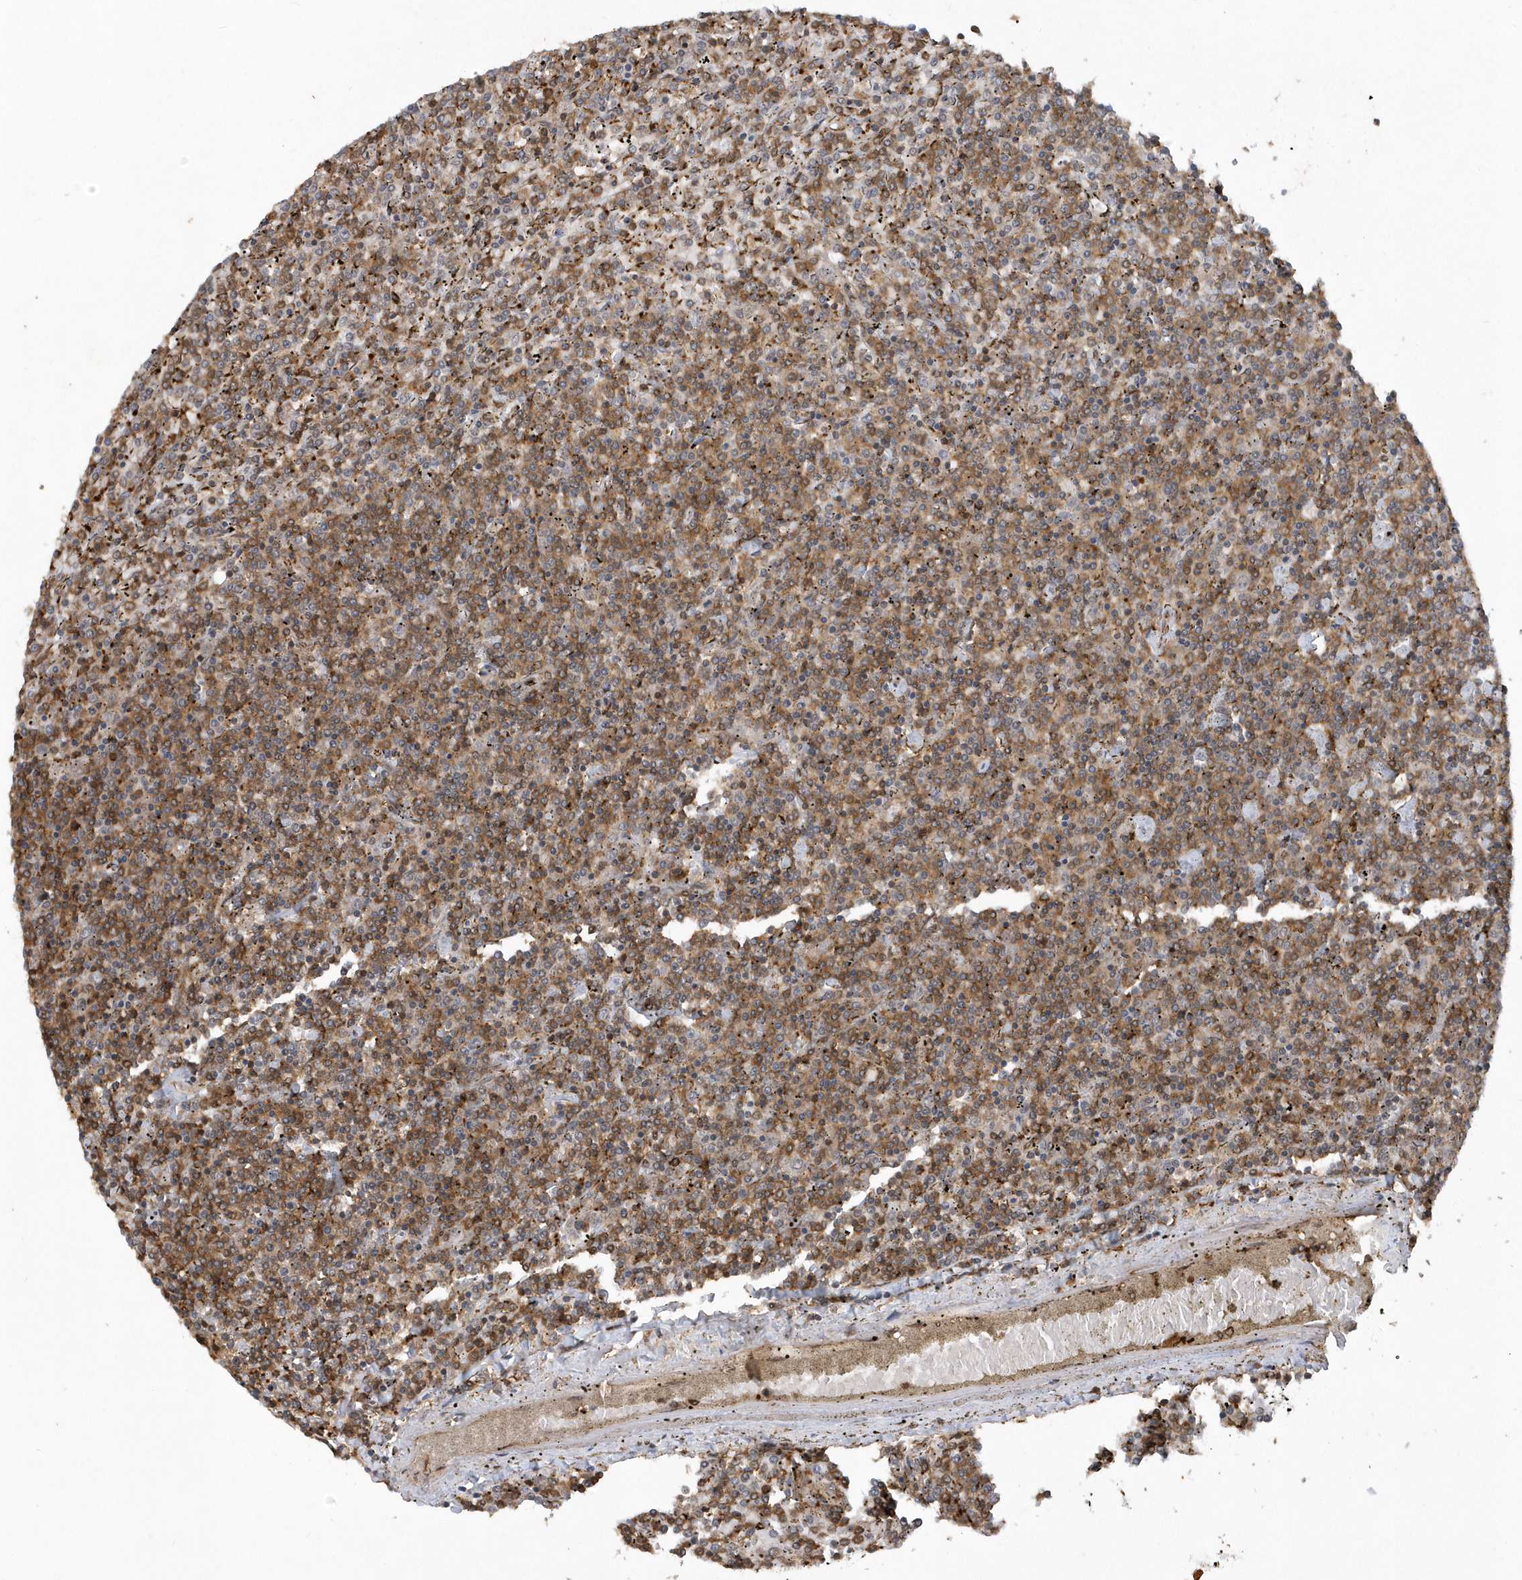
{"staining": {"intensity": "moderate", "quantity": ">75%", "location": "cytoplasmic/membranous"}, "tissue": "lymphoma", "cell_type": "Tumor cells", "image_type": "cancer", "snomed": [{"axis": "morphology", "description": "Malignant lymphoma, non-Hodgkin's type, Low grade"}, {"axis": "topography", "description": "Spleen"}], "caption": "A histopathology image of lymphoma stained for a protein shows moderate cytoplasmic/membranous brown staining in tumor cells.", "gene": "ACYP1", "patient": {"sex": "female", "age": 19}}